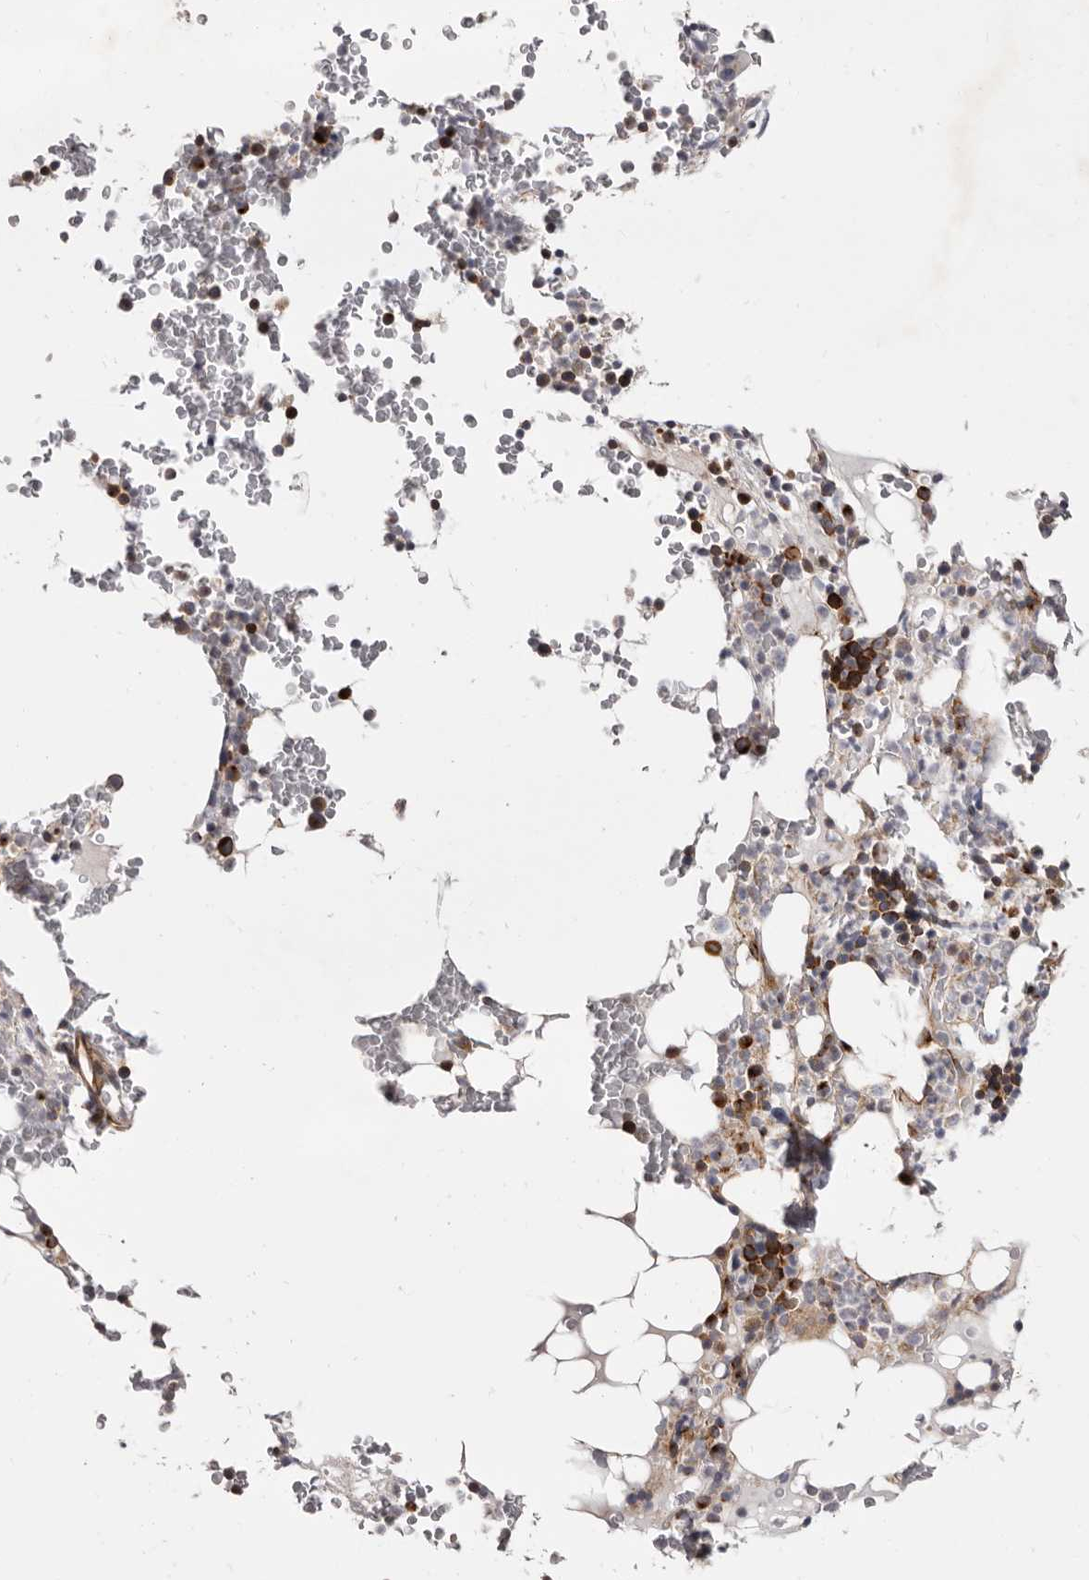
{"staining": {"intensity": "strong", "quantity": "25%-75%", "location": "cytoplasmic/membranous"}, "tissue": "bone marrow", "cell_type": "Hematopoietic cells", "image_type": "normal", "snomed": [{"axis": "morphology", "description": "Normal tissue, NOS"}, {"axis": "topography", "description": "Bone marrow"}], "caption": "An immunohistochemistry histopathology image of unremarkable tissue is shown. Protein staining in brown highlights strong cytoplasmic/membranous positivity in bone marrow within hematopoietic cells.", "gene": "TIMM17B", "patient": {"sex": "male", "age": 58}}